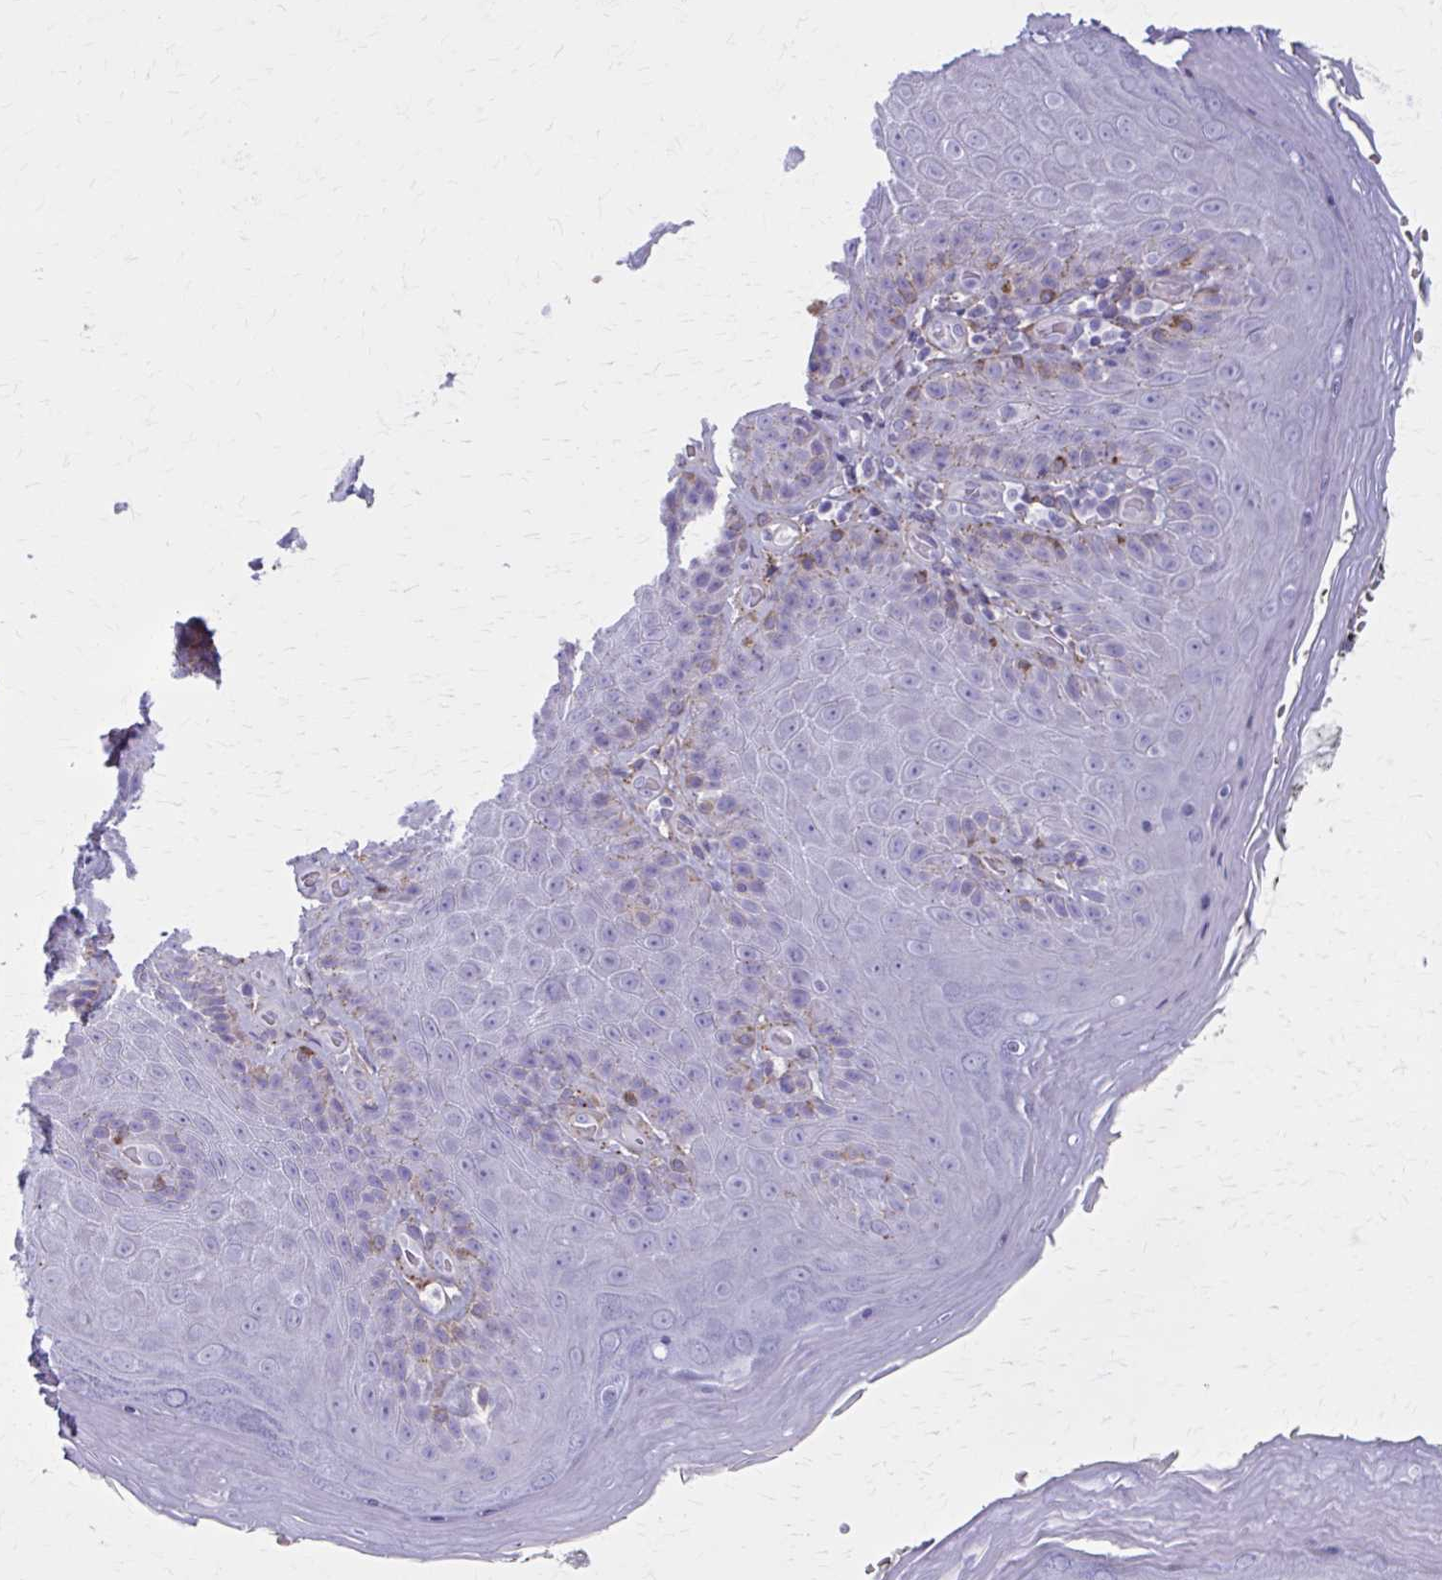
{"staining": {"intensity": "negative", "quantity": "none", "location": "none"}, "tissue": "skin", "cell_type": "Epidermal cells", "image_type": "normal", "snomed": [{"axis": "morphology", "description": "Normal tissue, NOS"}, {"axis": "topography", "description": "Anal"}, {"axis": "topography", "description": "Peripheral nerve tissue"}], "caption": "A photomicrograph of human skin is negative for staining in epidermal cells. Brightfield microscopy of immunohistochemistry (IHC) stained with DAB (3,3'-diaminobenzidine) (brown) and hematoxylin (blue), captured at high magnification.", "gene": "AKAP12", "patient": {"sex": "male", "age": 53}}